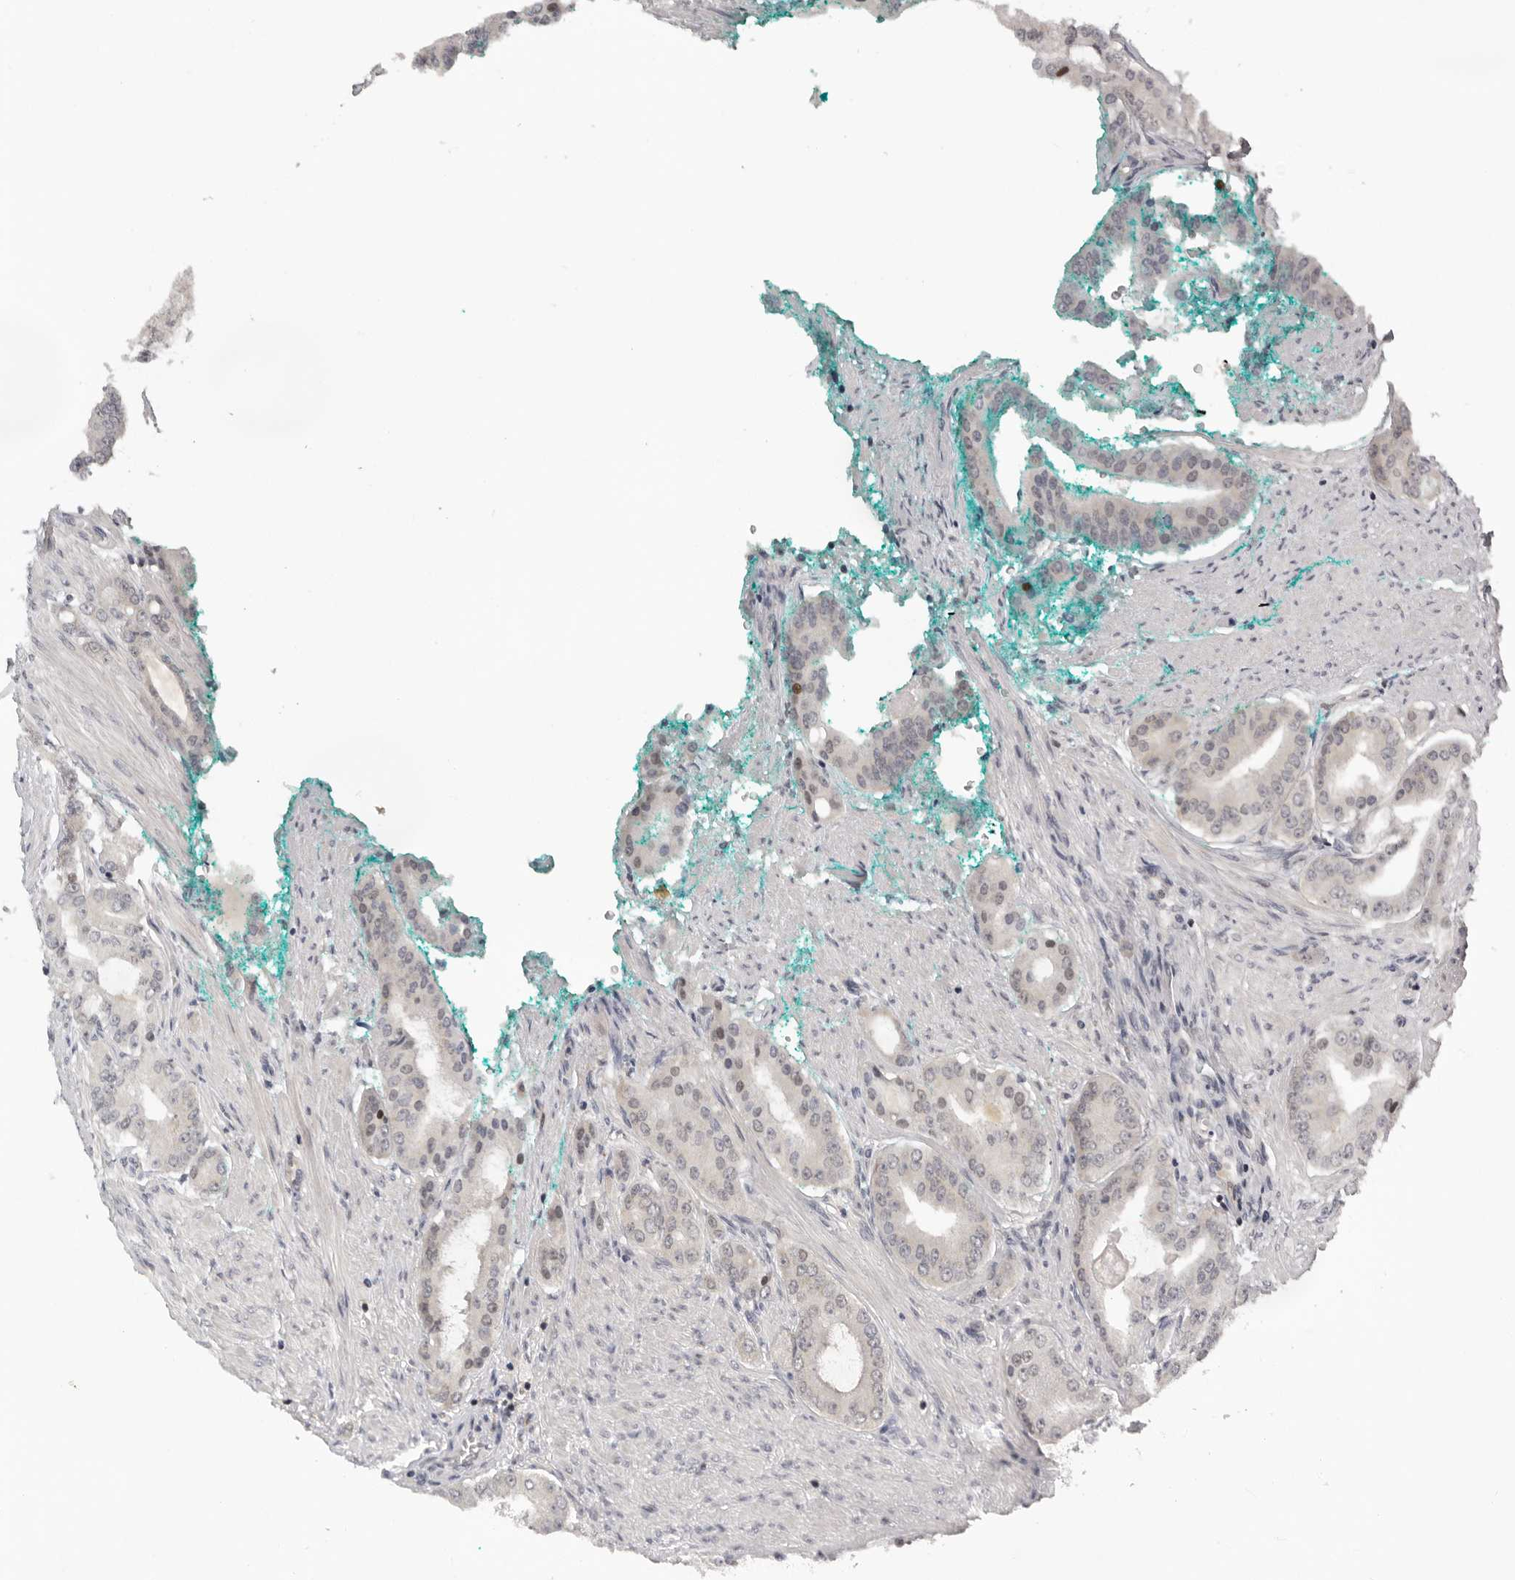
{"staining": {"intensity": "negative", "quantity": "none", "location": "none"}, "tissue": "prostate cancer", "cell_type": "Tumor cells", "image_type": "cancer", "snomed": [{"axis": "morphology", "description": "Adenocarcinoma, High grade"}, {"axis": "topography", "description": "Prostate"}], "caption": "High magnification brightfield microscopy of high-grade adenocarcinoma (prostate) stained with DAB (3,3'-diaminobenzidine) (brown) and counterstained with hematoxylin (blue): tumor cells show no significant positivity. (IHC, brightfield microscopy, high magnification).", "gene": "KIF2B", "patient": {"sex": "male", "age": 60}}